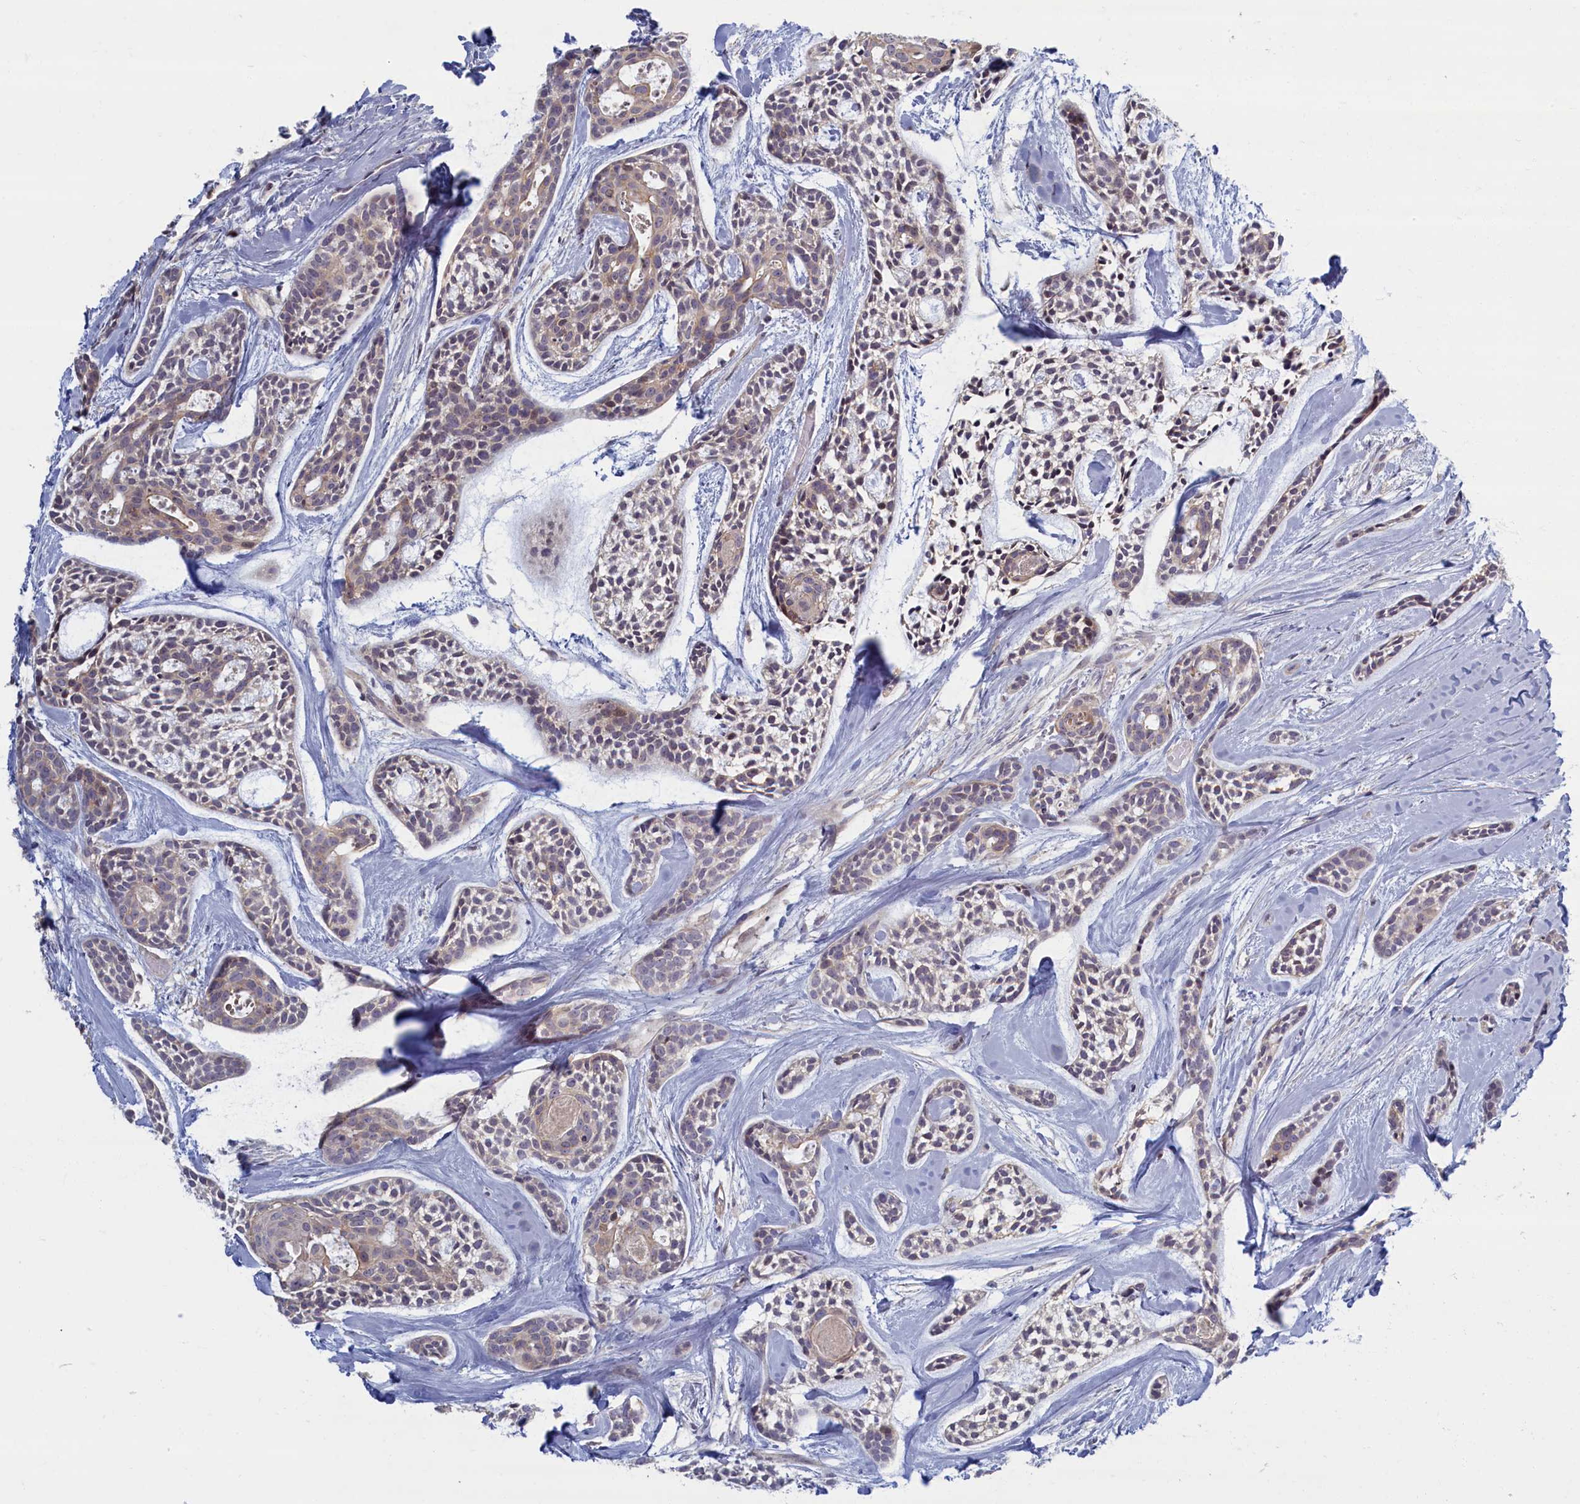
{"staining": {"intensity": "negative", "quantity": "none", "location": "none"}, "tissue": "head and neck cancer", "cell_type": "Tumor cells", "image_type": "cancer", "snomed": [{"axis": "morphology", "description": "Adenocarcinoma, NOS"}, {"axis": "topography", "description": "Subcutis"}, {"axis": "topography", "description": "Head-Neck"}], "caption": "DAB immunohistochemical staining of head and neck cancer (adenocarcinoma) shows no significant expression in tumor cells.", "gene": "TRPM4", "patient": {"sex": "female", "age": 73}}